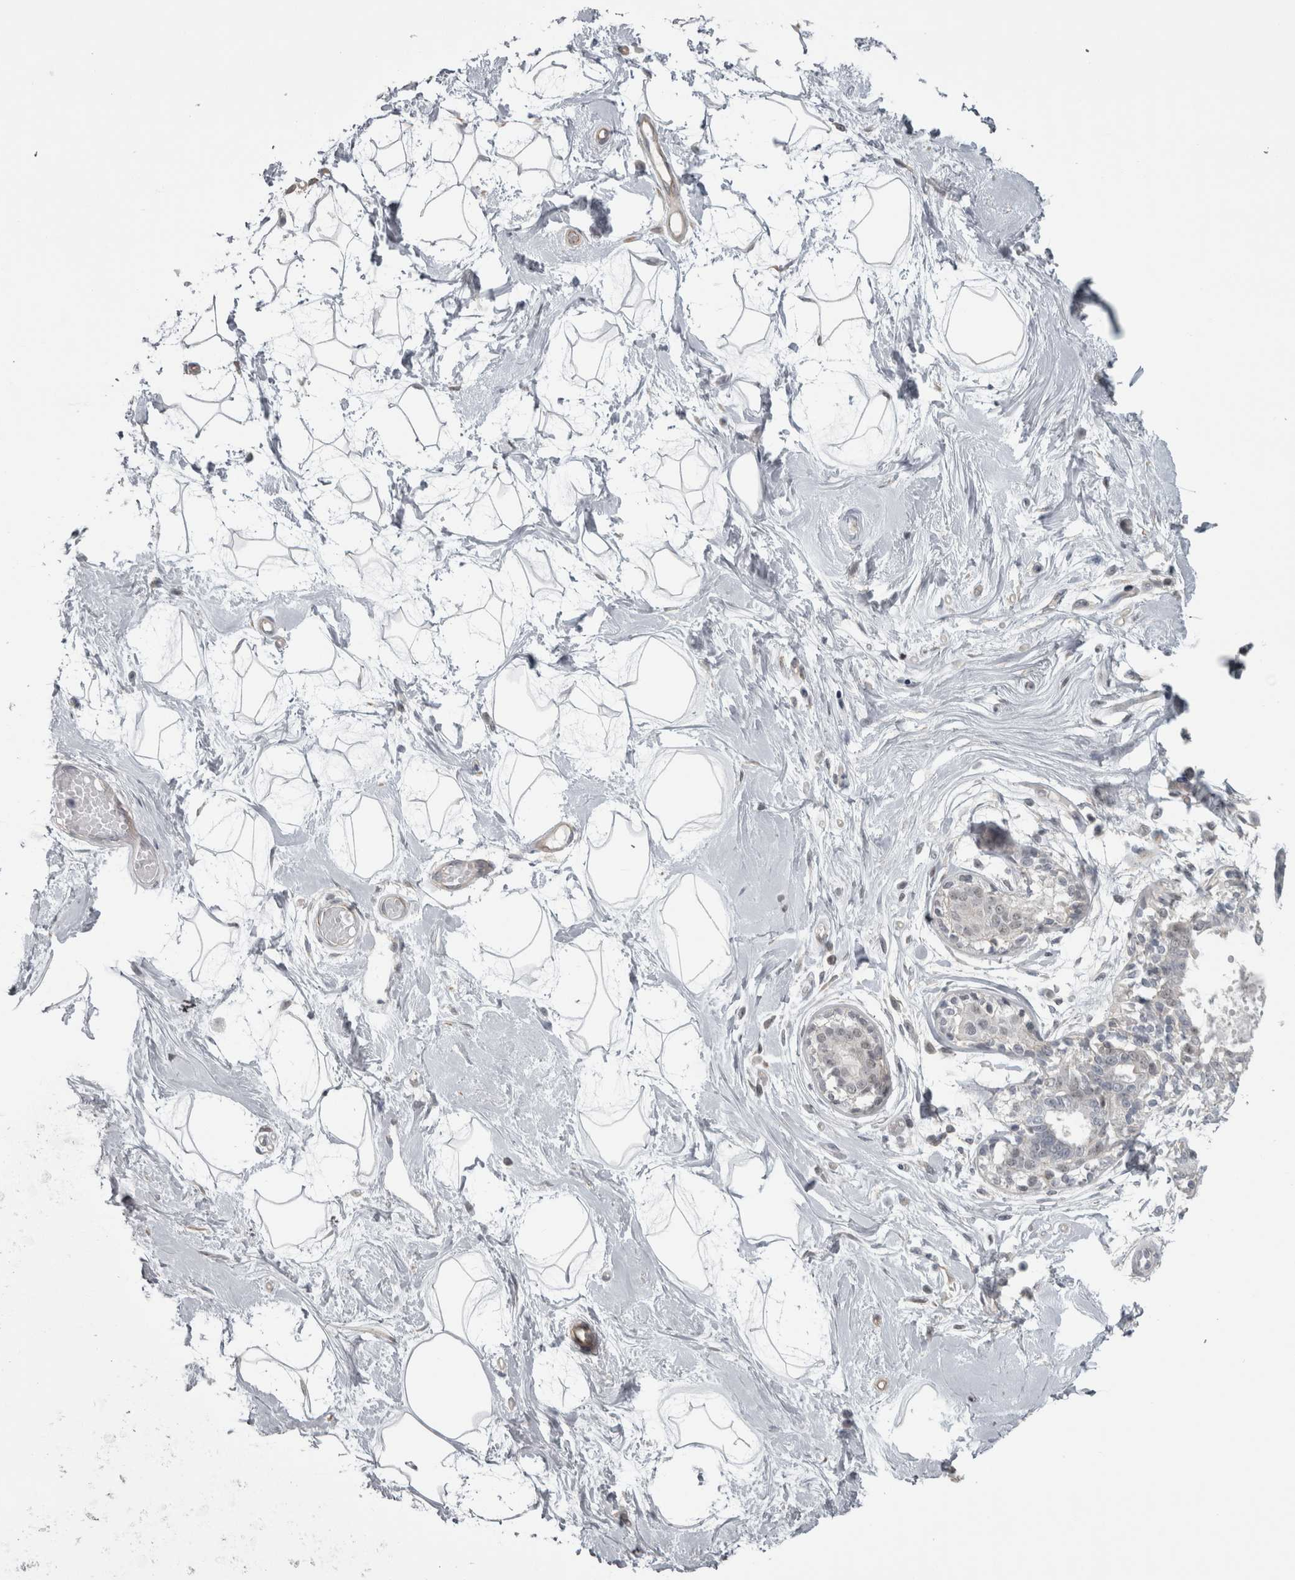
{"staining": {"intensity": "negative", "quantity": "none", "location": "none"}, "tissue": "breast", "cell_type": "Adipocytes", "image_type": "normal", "snomed": [{"axis": "morphology", "description": "Normal tissue, NOS"}, {"axis": "topography", "description": "Breast"}], "caption": "Protein analysis of unremarkable breast displays no significant expression in adipocytes.", "gene": "PPP1R12B", "patient": {"sex": "female", "age": 45}}